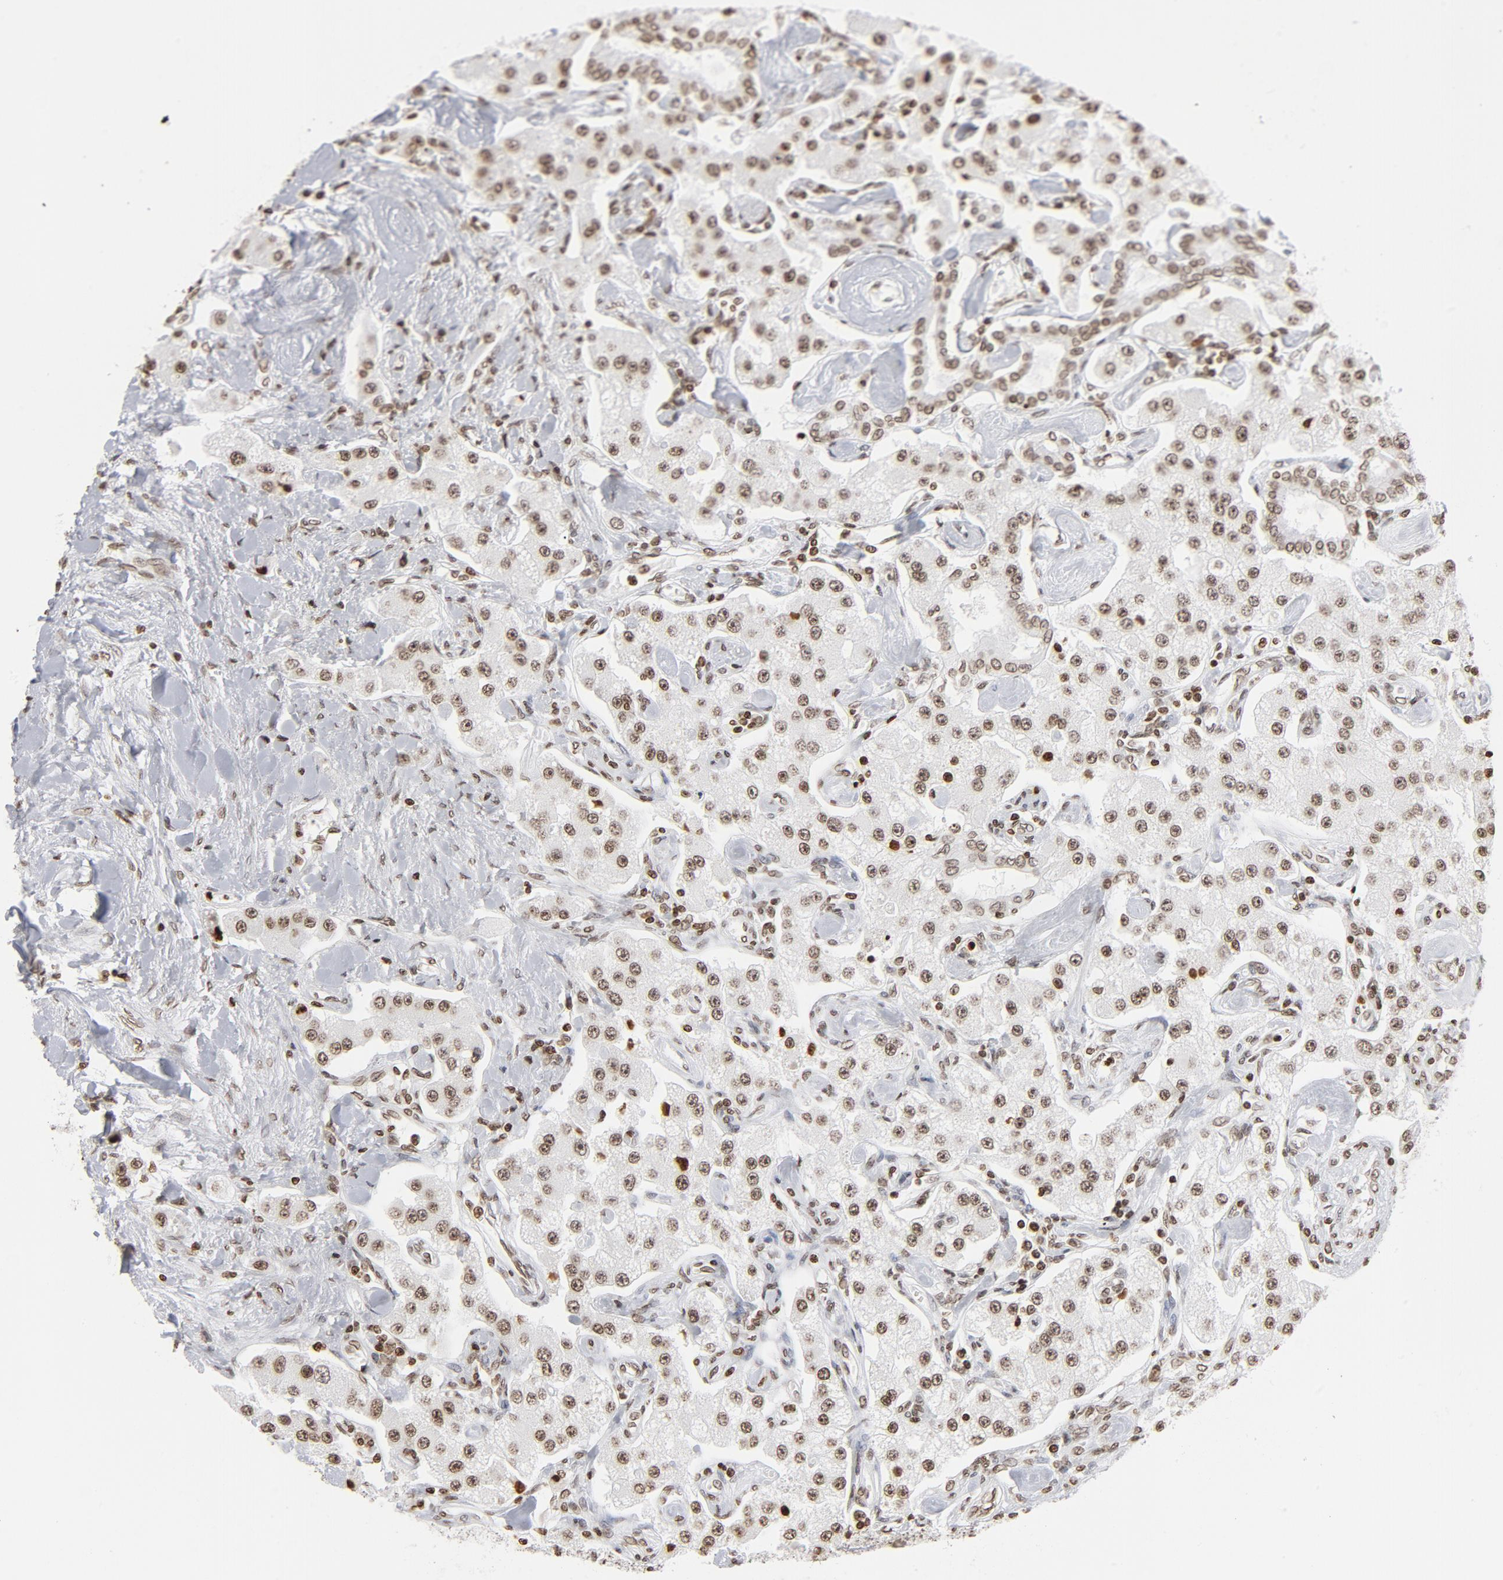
{"staining": {"intensity": "weak", "quantity": ">75%", "location": "nuclear"}, "tissue": "carcinoid", "cell_type": "Tumor cells", "image_type": "cancer", "snomed": [{"axis": "morphology", "description": "Carcinoid, malignant, NOS"}, {"axis": "topography", "description": "Pancreas"}], "caption": "Immunohistochemical staining of carcinoid exhibits weak nuclear protein positivity in approximately >75% of tumor cells.", "gene": "H2AC12", "patient": {"sex": "male", "age": 41}}